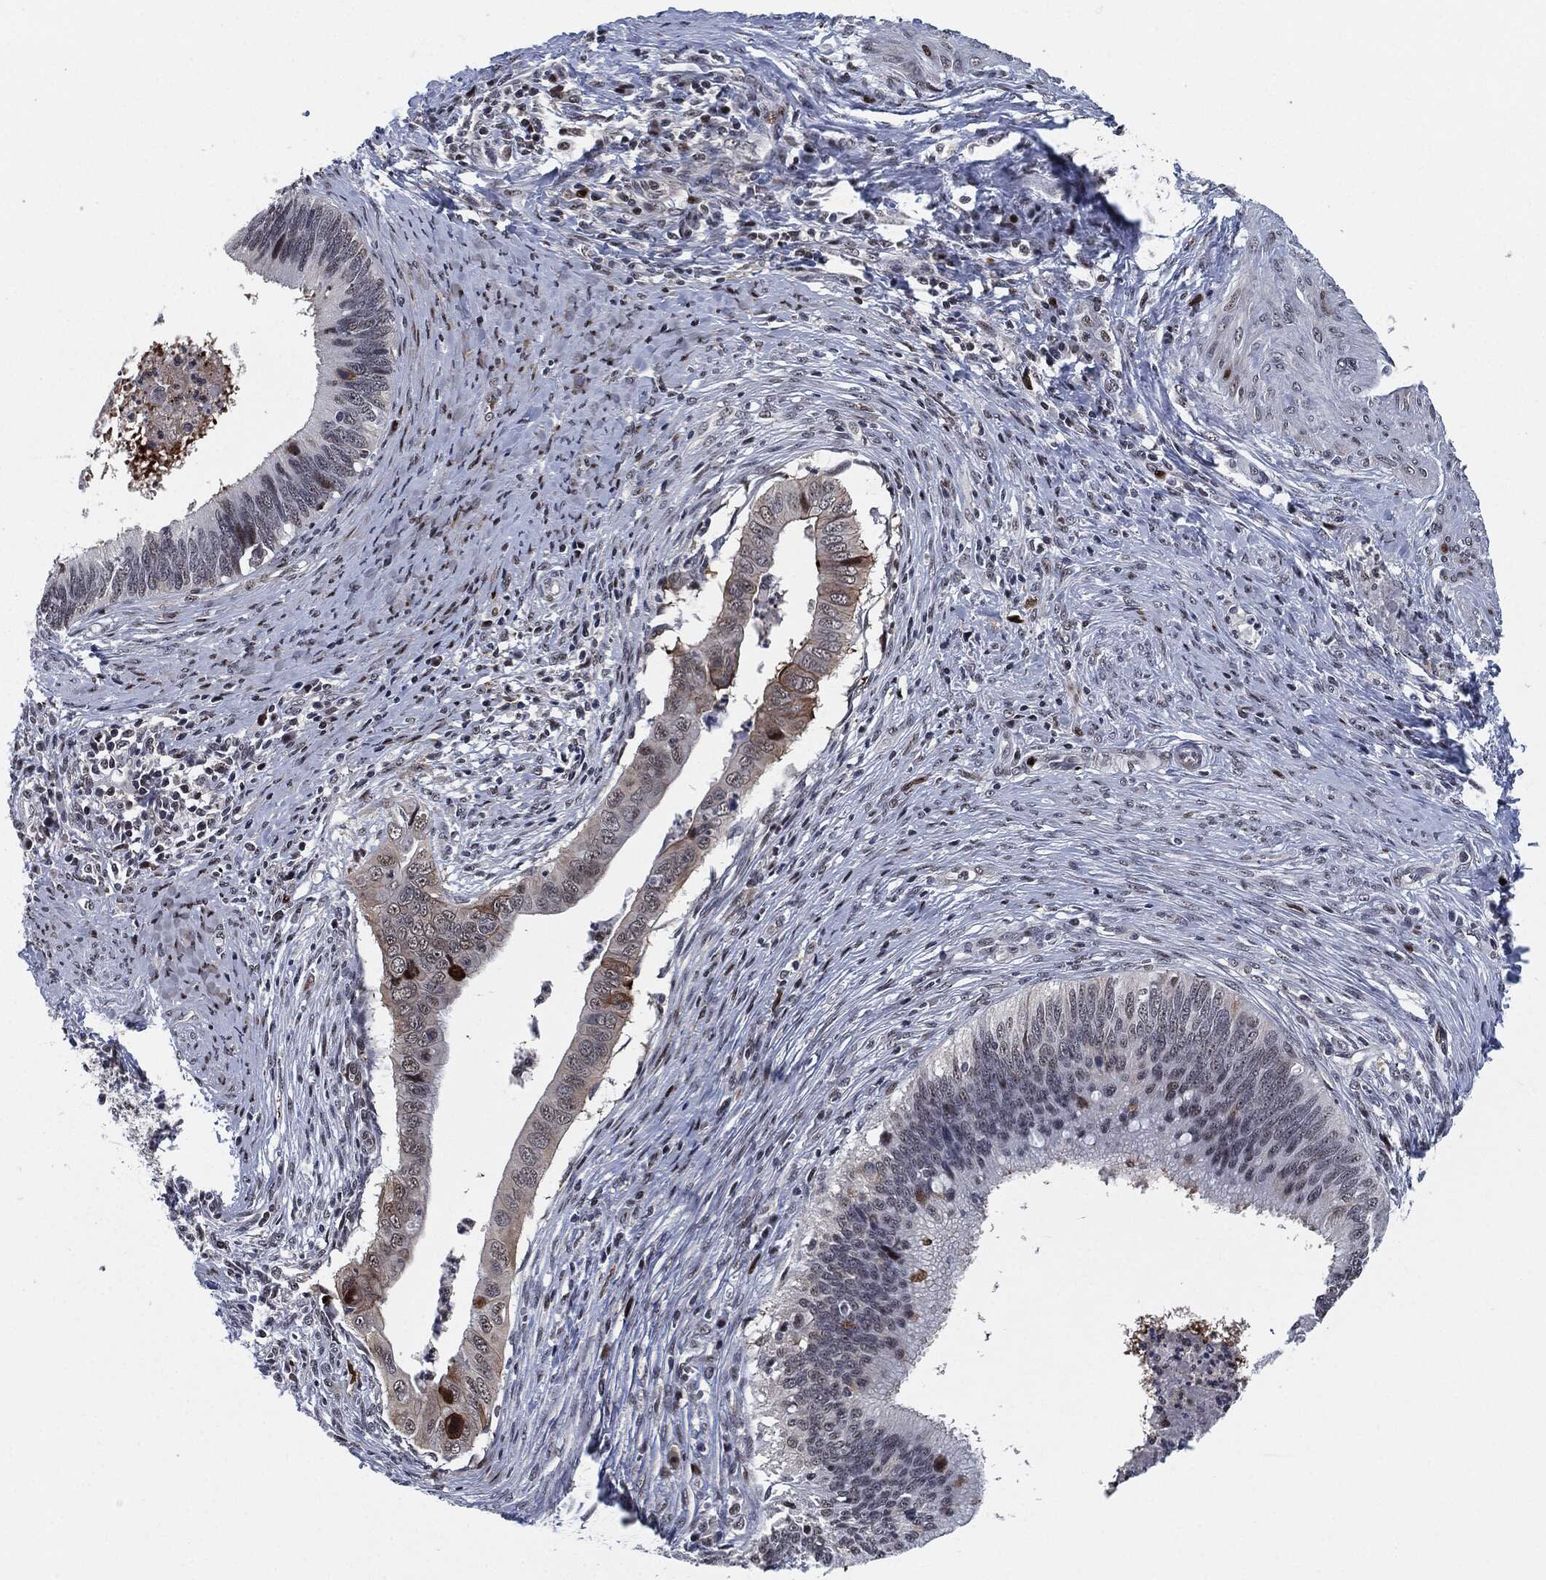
{"staining": {"intensity": "strong", "quantity": "<25%", "location": "nuclear"}, "tissue": "cervical cancer", "cell_type": "Tumor cells", "image_type": "cancer", "snomed": [{"axis": "morphology", "description": "Adenocarcinoma, NOS"}, {"axis": "topography", "description": "Cervix"}], "caption": "Human cervical adenocarcinoma stained with a brown dye displays strong nuclear positive positivity in about <25% of tumor cells.", "gene": "AKT2", "patient": {"sex": "female", "age": 42}}